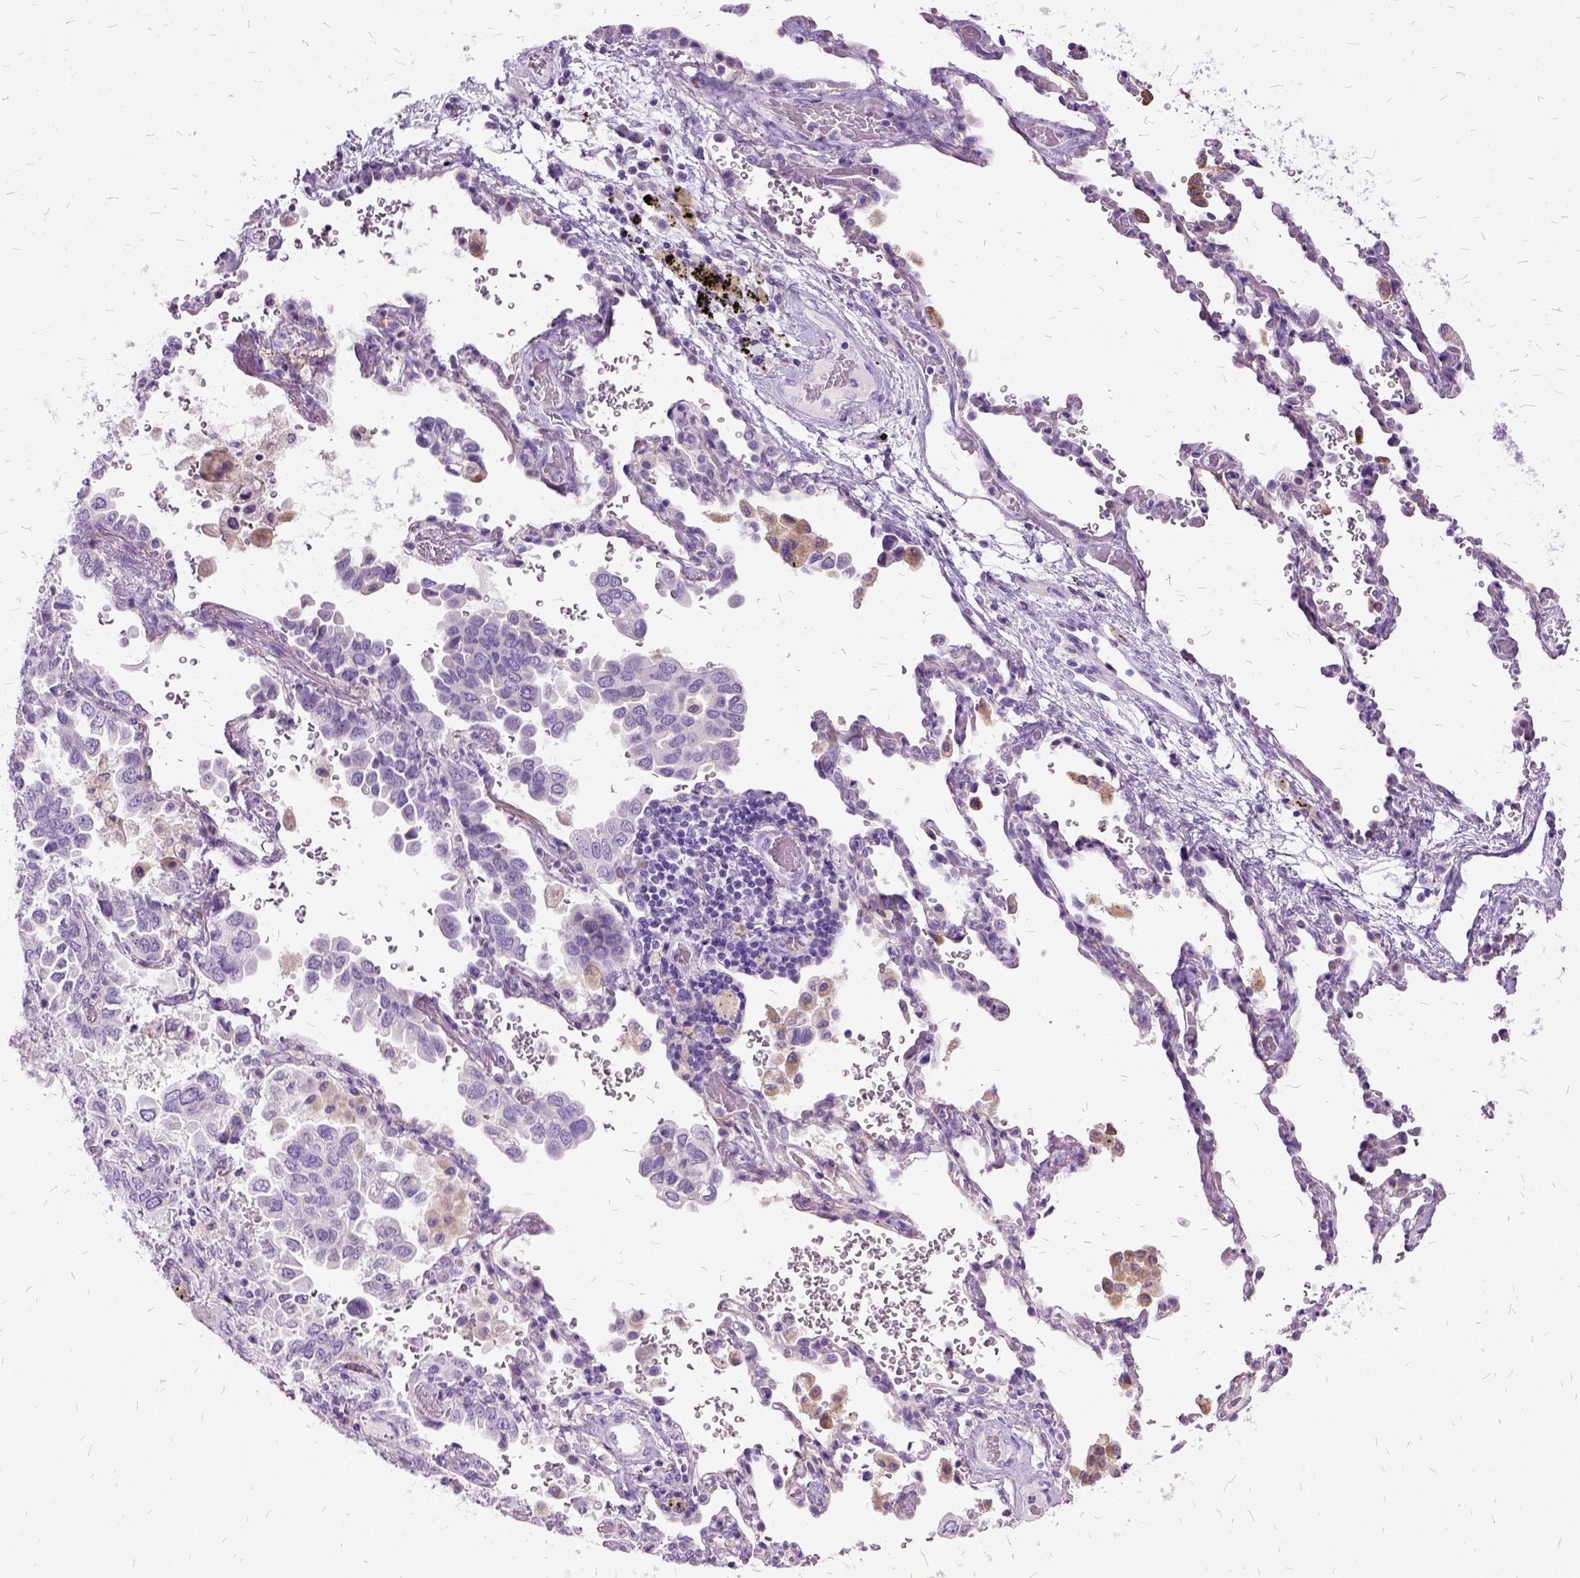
{"staining": {"intensity": "negative", "quantity": "none", "location": "none"}, "tissue": "lung cancer", "cell_type": "Tumor cells", "image_type": "cancer", "snomed": [{"axis": "morphology", "description": "Aneuploidy"}, {"axis": "morphology", "description": "Adenocarcinoma, NOS"}, {"axis": "morphology", "description": "Adenocarcinoma, metastatic, NOS"}, {"axis": "topography", "description": "Lymph node"}, {"axis": "topography", "description": "Lung"}], "caption": "Lung cancer (adenocarcinoma) was stained to show a protein in brown. There is no significant staining in tumor cells. (Brightfield microscopy of DAB (3,3'-diaminobenzidine) immunohistochemistry at high magnification).", "gene": "MME", "patient": {"sex": "female", "age": 48}}